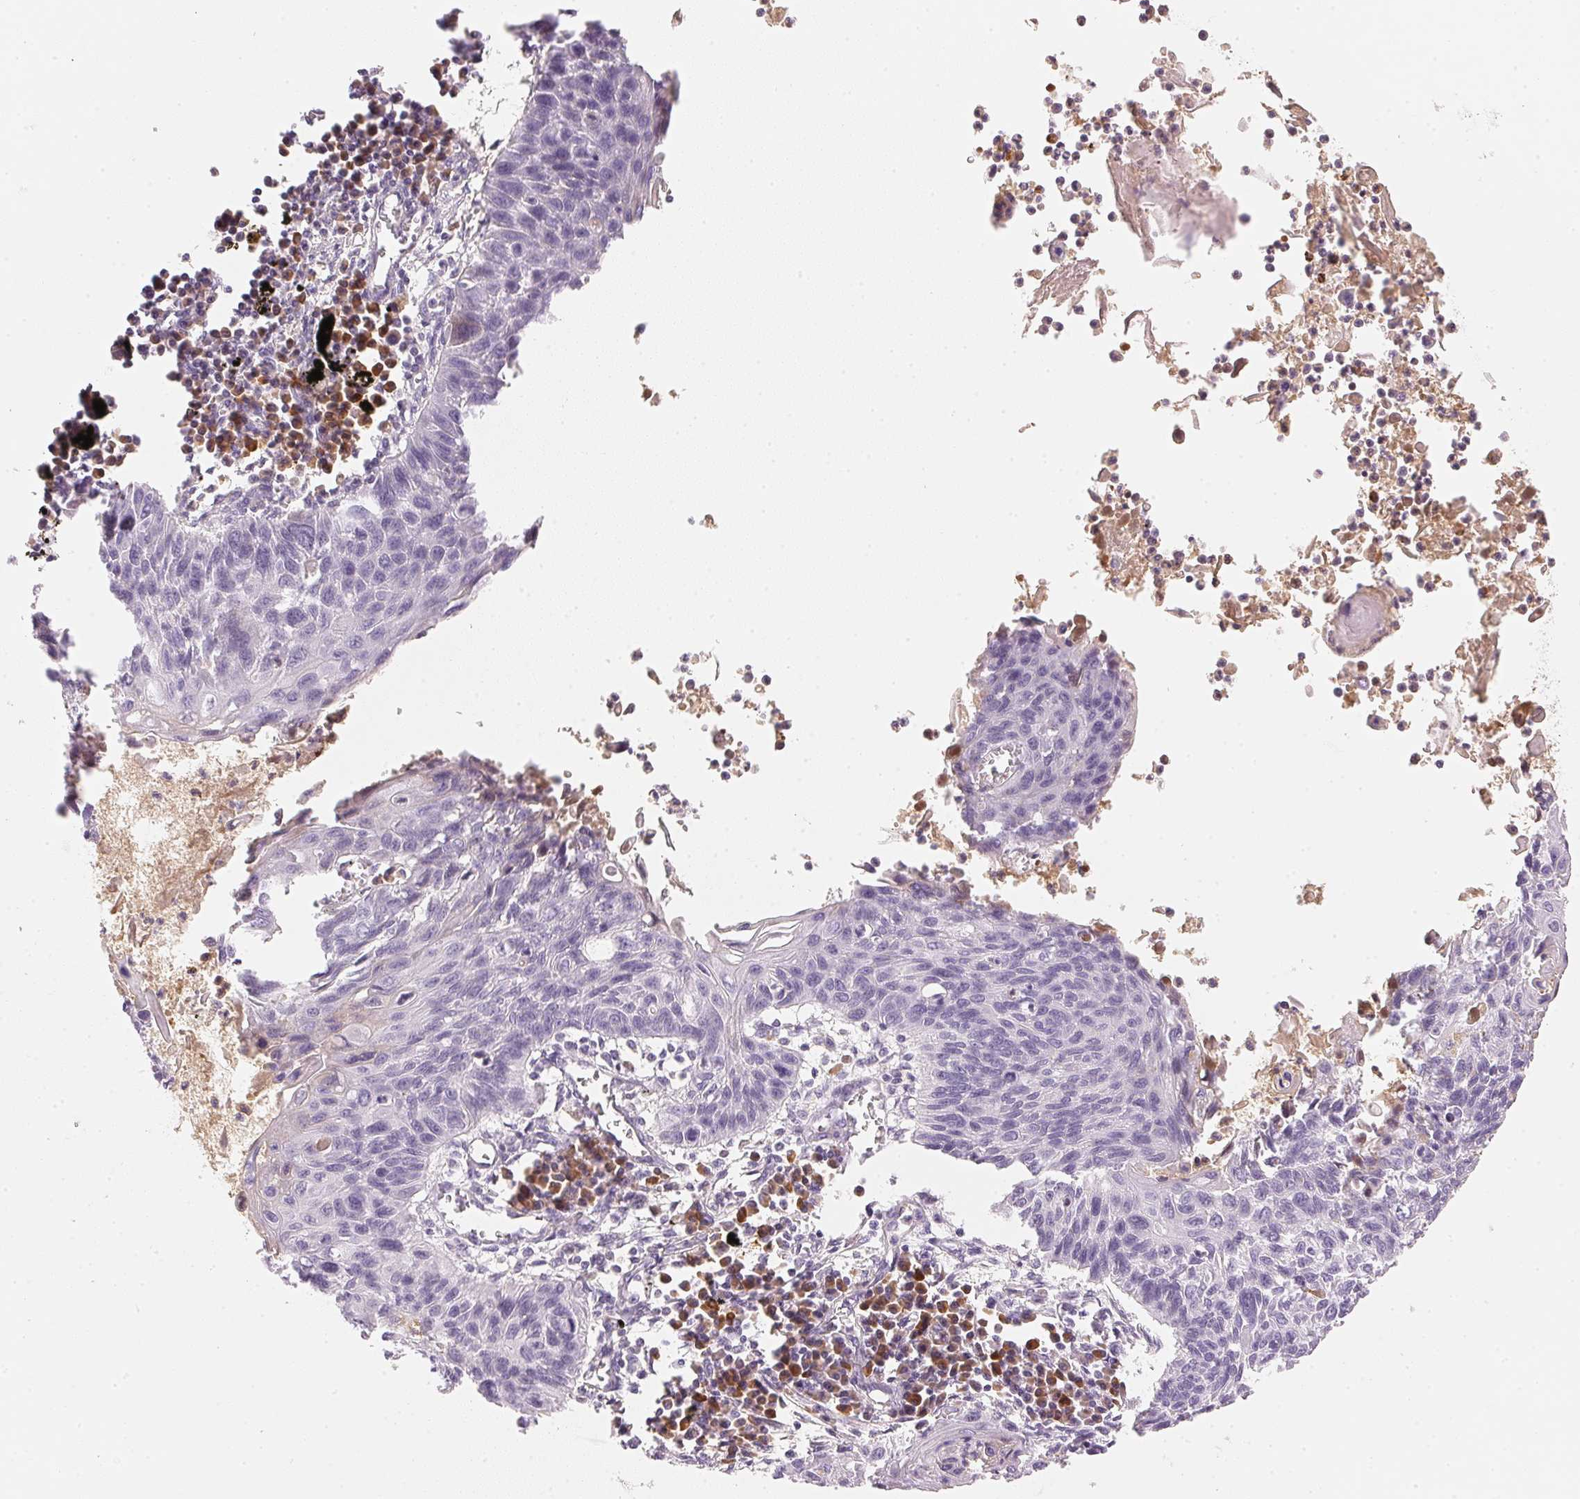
{"staining": {"intensity": "negative", "quantity": "none", "location": "none"}, "tissue": "lung cancer", "cell_type": "Tumor cells", "image_type": "cancer", "snomed": [{"axis": "morphology", "description": "Squamous cell carcinoma, NOS"}, {"axis": "topography", "description": "Lung"}], "caption": "Tumor cells show no significant protein positivity in lung cancer (squamous cell carcinoma).", "gene": "RMDN2", "patient": {"sex": "male", "age": 78}}